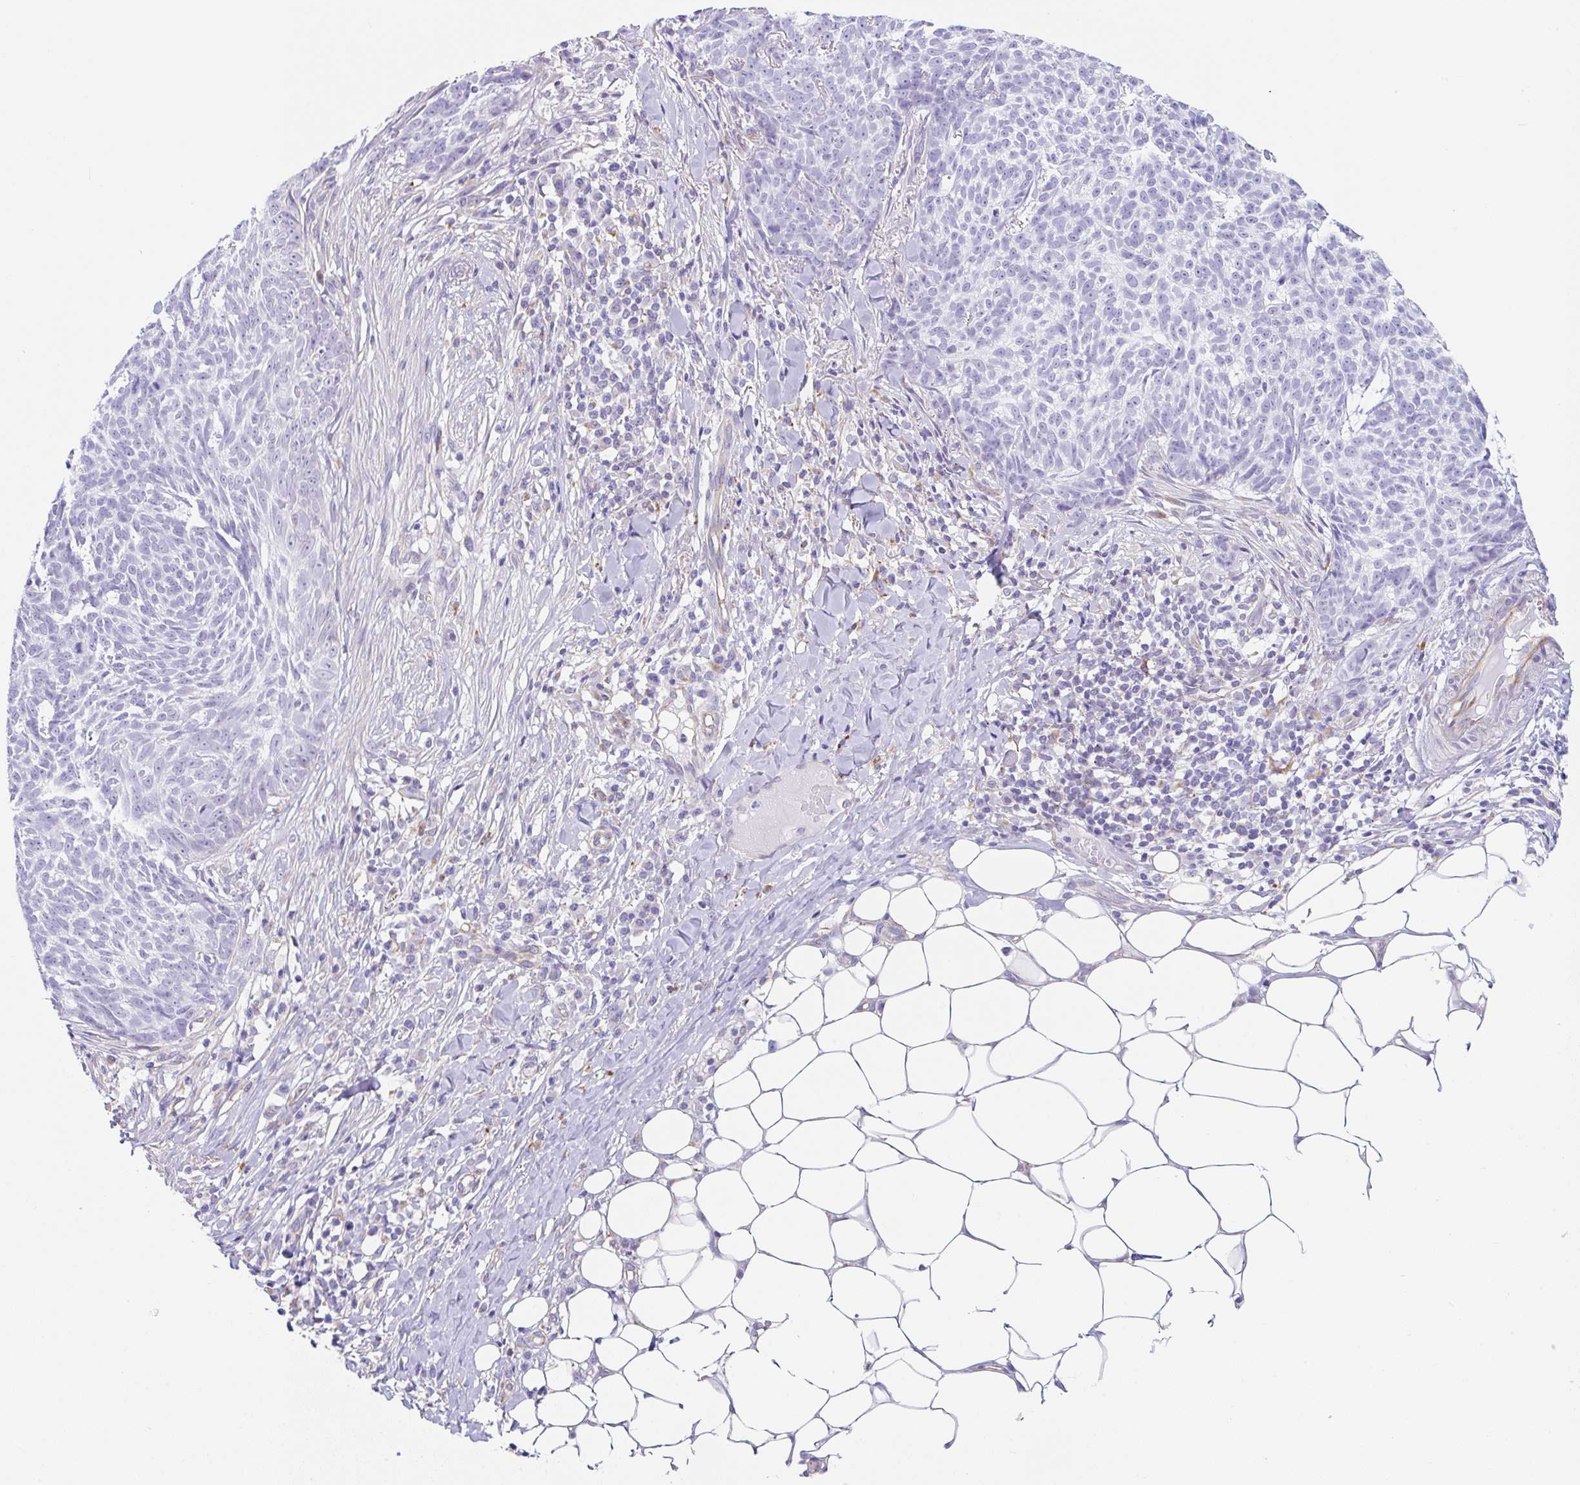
{"staining": {"intensity": "negative", "quantity": "none", "location": "none"}, "tissue": "skin cancer", "cell_type": "Tumor cells", "image_type": "cancer", "snomed": [{"axis": "morphology", "description": "Basal cell carcinoma"}, {"axis": "topography", "description": "Skin"}], "caption": "DAB immunohistochemical staining of human basal cell carcinoma (skin) shows no significant staining in tumor cells. (IHC, brightfield microscopy, high magnification).", "gene": "DKK4", "patient": {"sex": "female", "age": 93}}